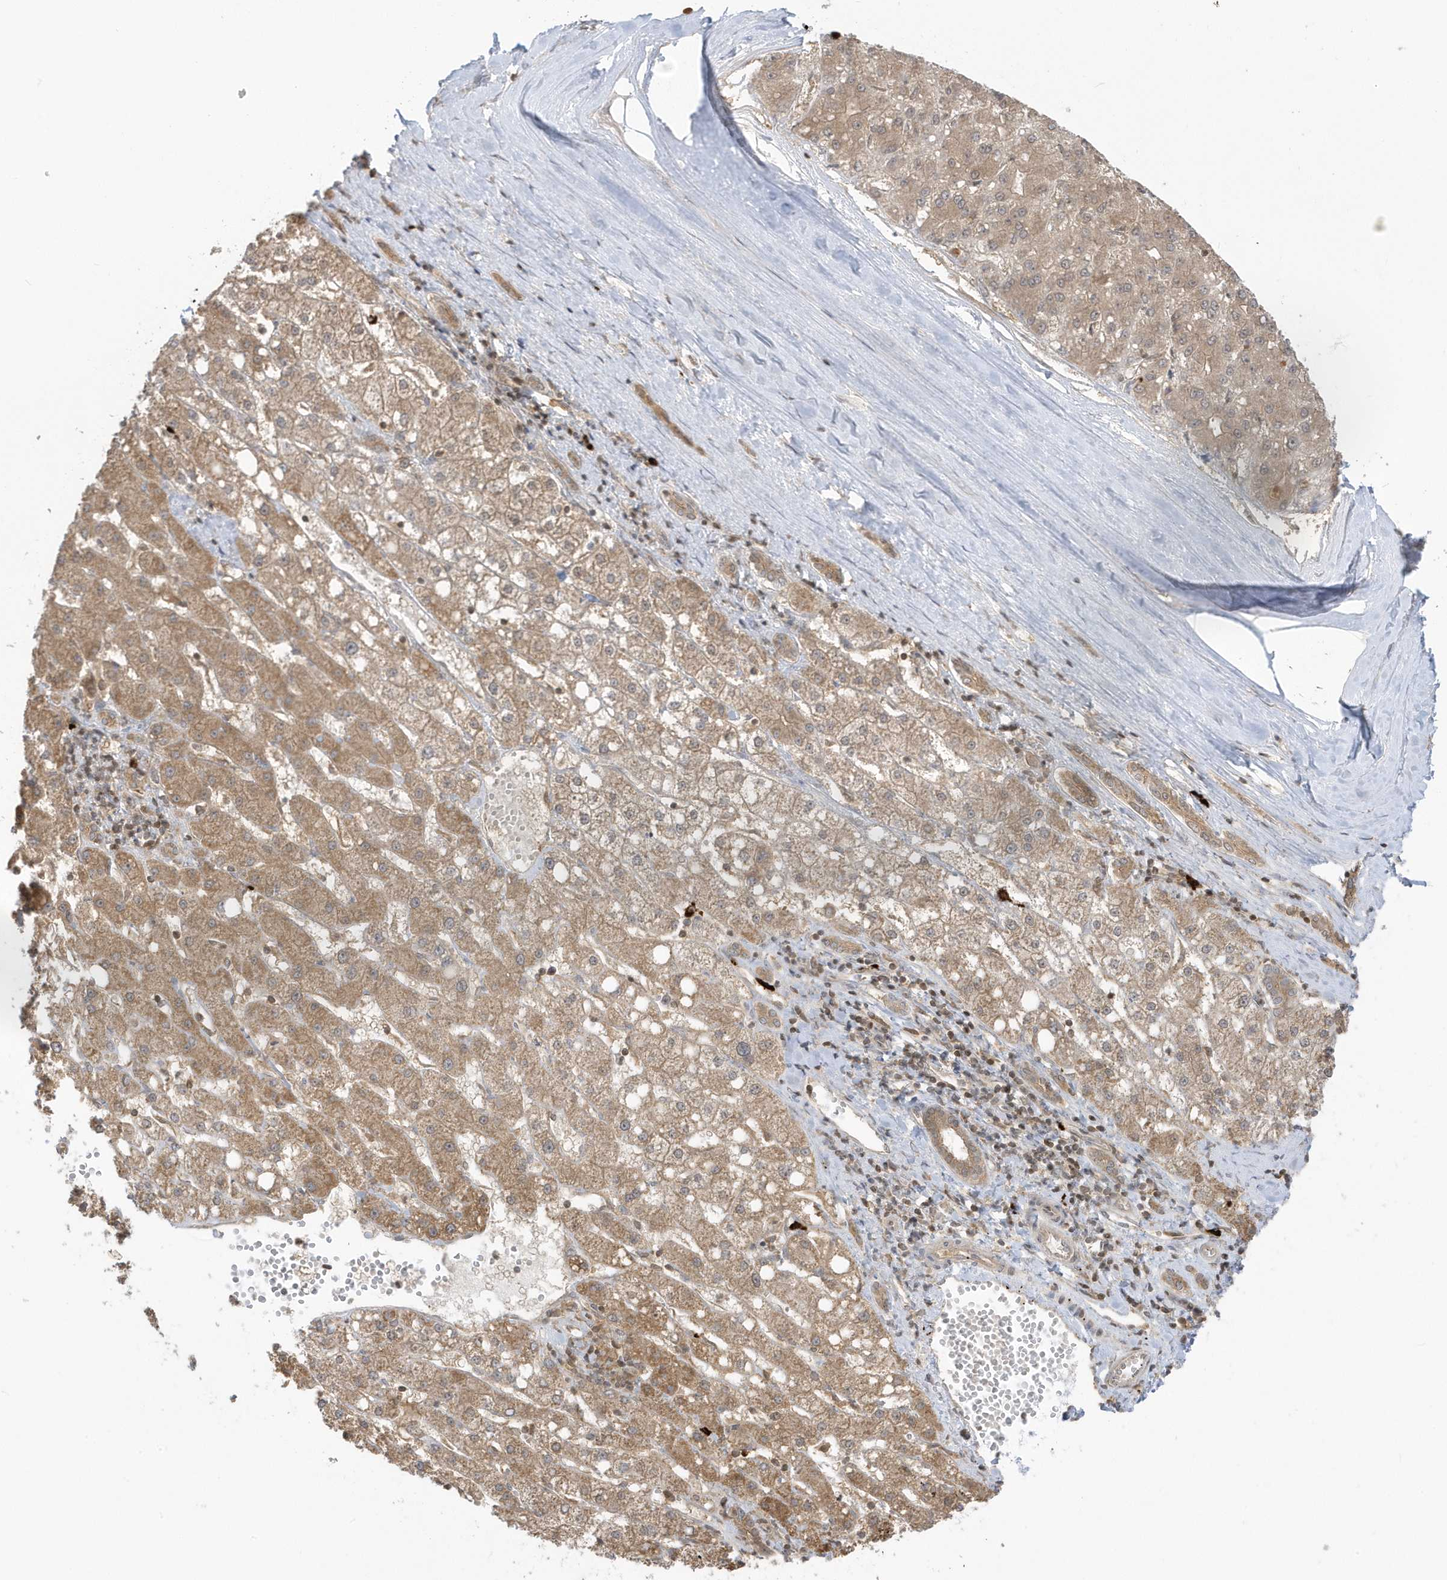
{"staining": {"intensity": "moderate", "quantity": ">75%", "location": "cytoplasmic/membranous"}, "tissue": "liver cancer", "cell_type": "Tumor cells", "image_type": "cancer", "snomed": [{"axis": "morphology", "description": "Carcinoma, Hepatocellular, NOS"}, {"axis": "topography", "description": "Liver"}], "caption": "Liver cancer (hepatocellular carcinoma) stained with DAB IHC exhibits medium levels of moderate cytoplasmic/membranous positivity in approximately >75% of tumor cells.", "gene": "PPP1R7", "patient": {"sex": "male", "age": 67}}